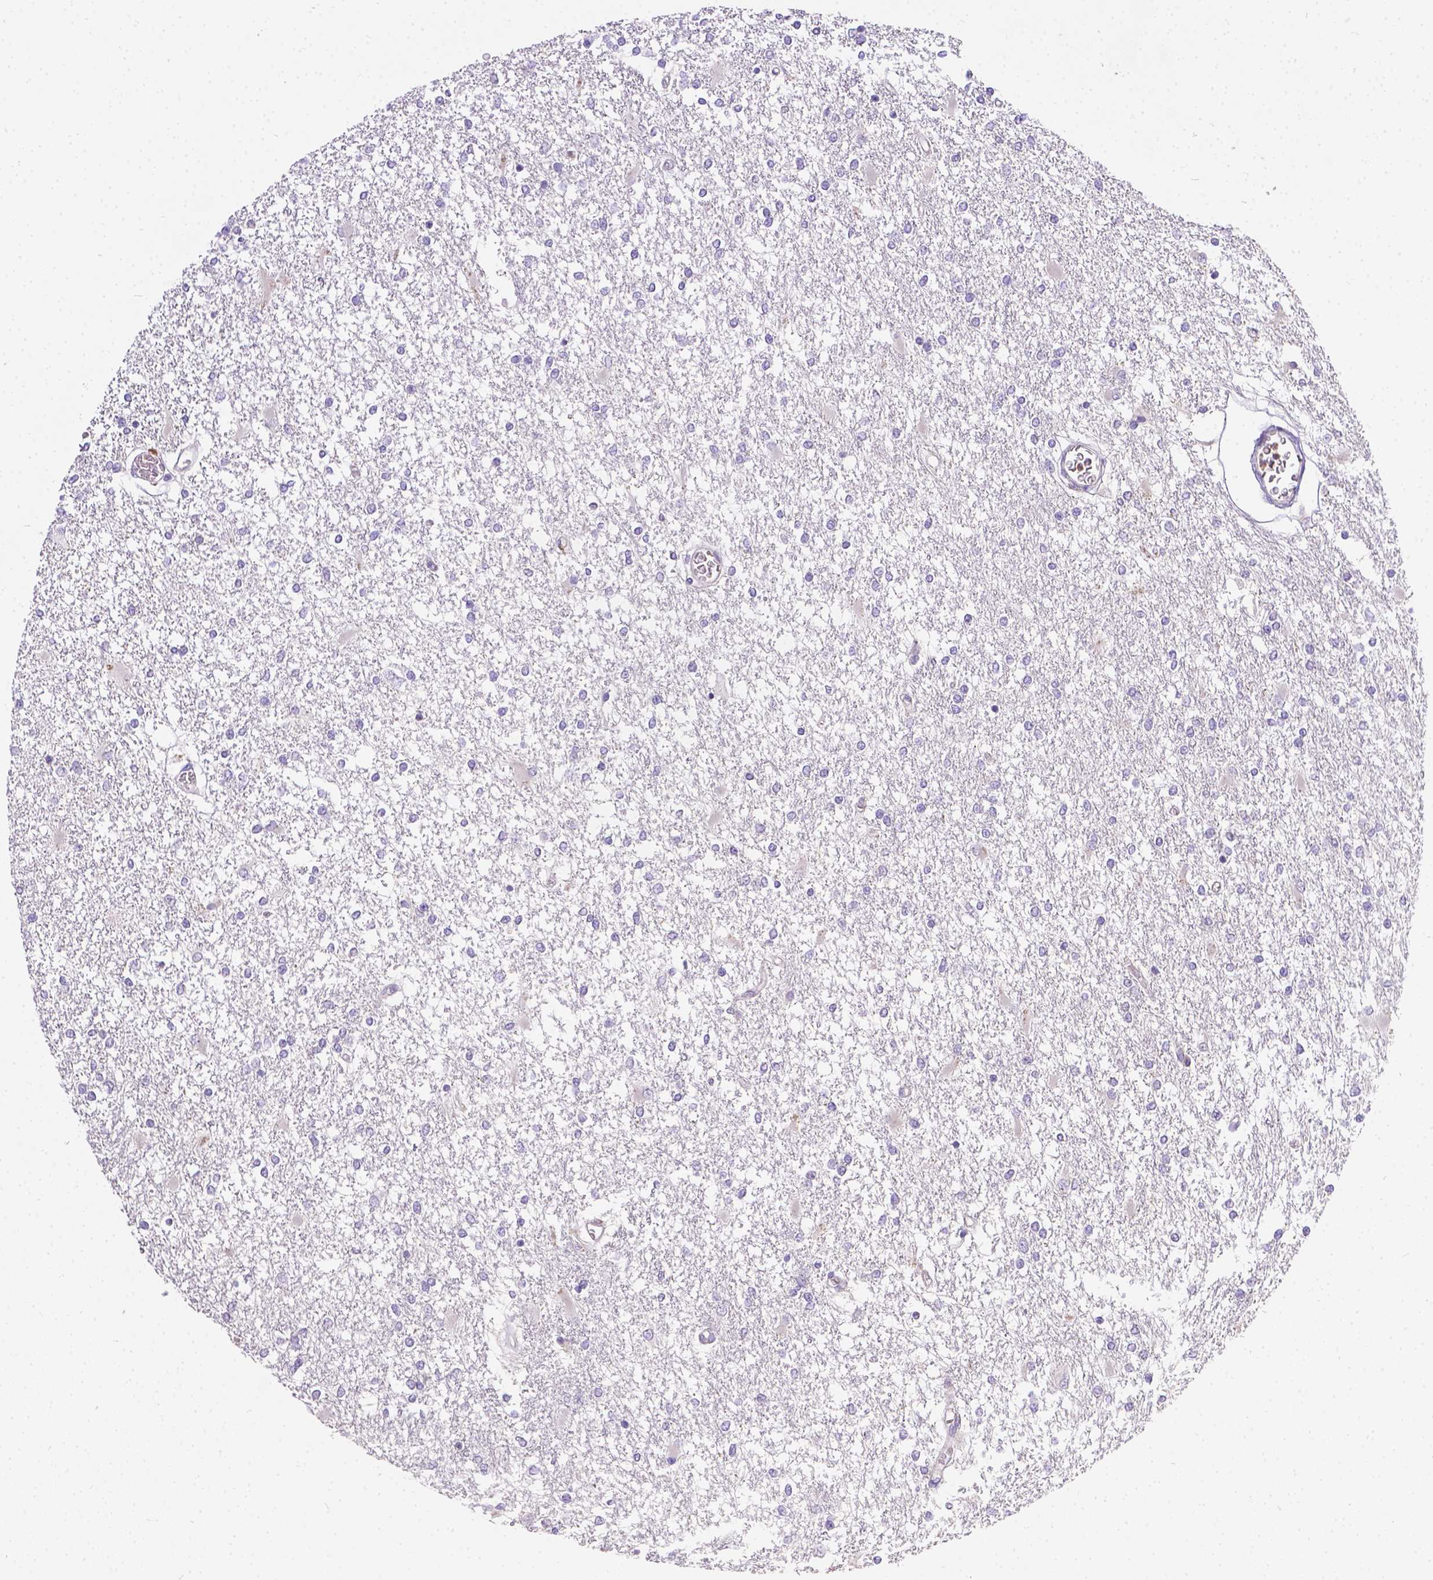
{"staining": {"intensity": "negative", "quantity": "none", "location": "none"}, "tissue": "glioma", "cell_type": "Tumor cells", "image_type": "cancer", "snomed": [{"axis": "morphology", "description": "Glioma, malignant, High grade"}, {"axis": "topography", "description": "Cerebral cortex"}], "caption": "A micrograph of human glioma is negative for staining in tumor cells. Nuclei are stained in blue.", "gene": "TM4SF18", "patient": {"sex": "male", "age": 79}}